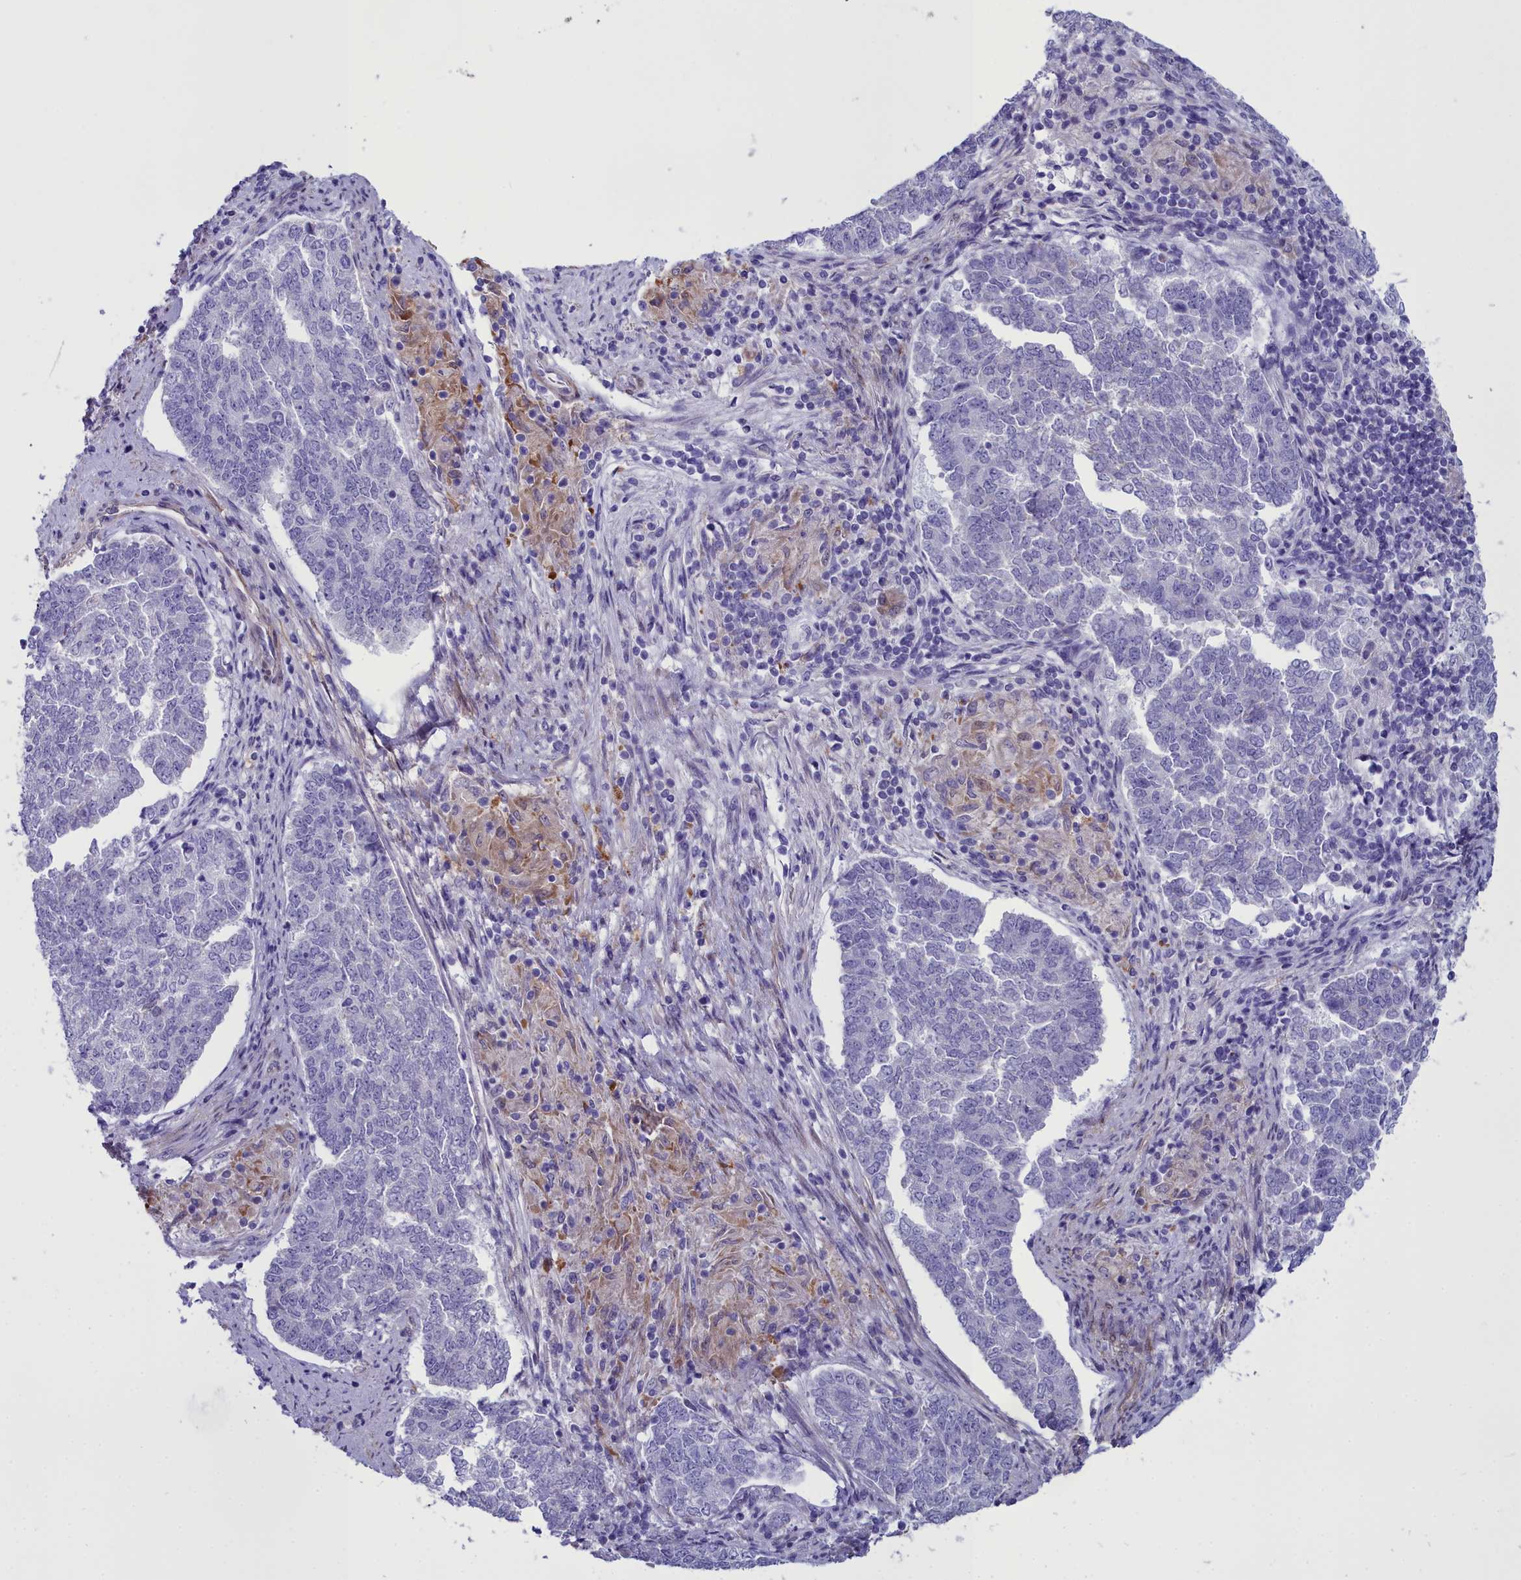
{"staining": {"intensity": "negative", "quantity": "none", "location": "none"}, "tissue": "endometrial cancer", "cell_type": "Tumor cells", "image_type": "cancer", "snomed": [{"axis": "morphology", "description": "Adenocarcinoma, NOS"}, {"axis": "topography", "description": "Endometrium"}], "caption": "A high-resolution micrograph shows IHC staining of adenocarcinoma (endometrial), which displays no significant positivity in tumor cells.", "gene": "PPP1R14A", "patient": {"sex": "female", "age": 80}}